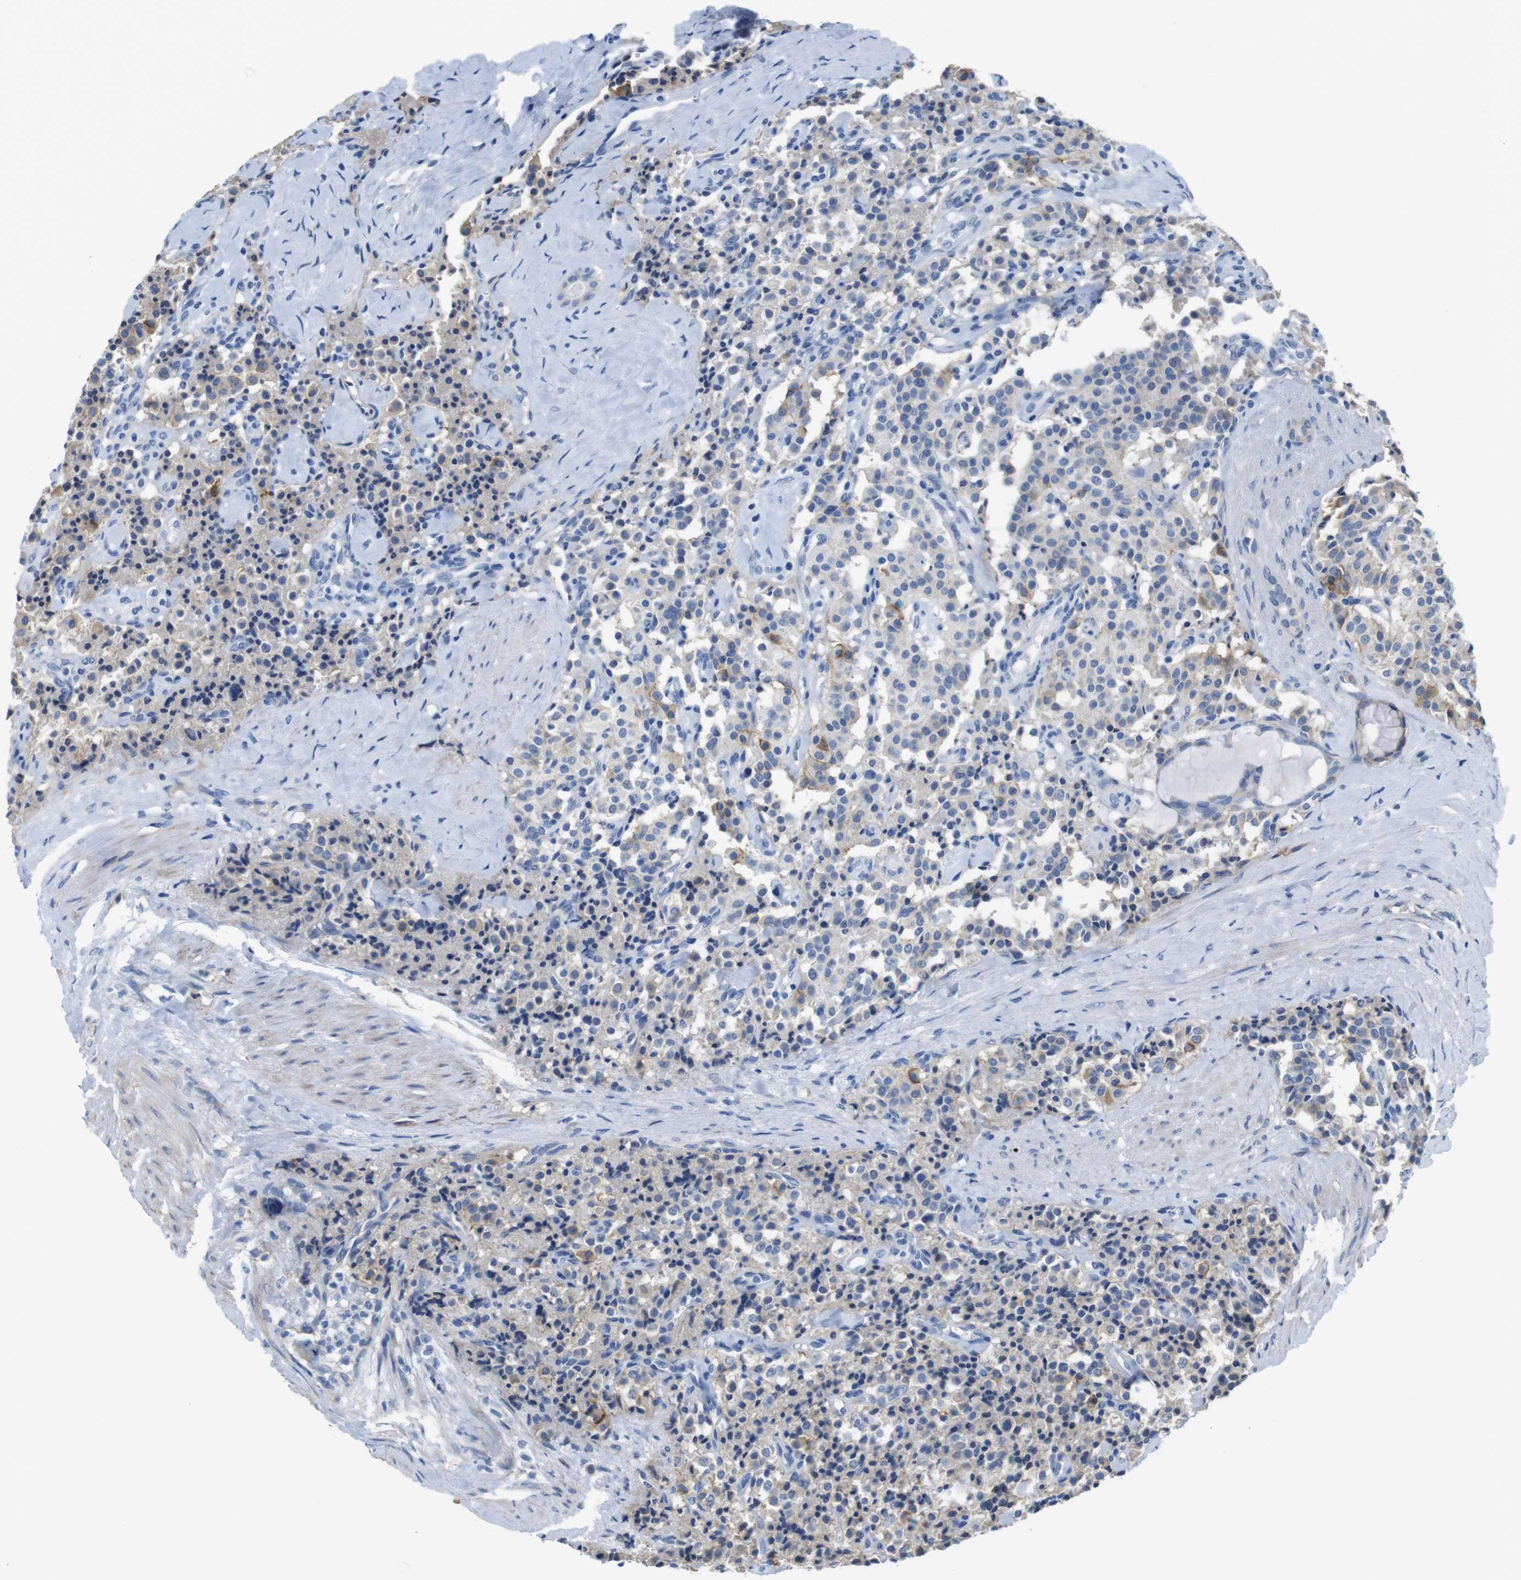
{"staining": {"intensity": "moderate", "quantity": "<25%", "location": "cytoplasmic/membranous"}, "tissue": "carcinoid", "cell_type": "Tumor cells", "image_type": "cancer", "snomed": [{"axis": "morphology", "description": "Carcinoid, malignant, NOS"}, {"axis": "topography", "description": "Lung"}], "caption": "Protein staining of carcinoid tissue shows moderate cytoplasmic/membranous positivity in approximately <25% of tumor cells.", "gene": "CDH8", "patient": {"sex": "male", "age": 30}}